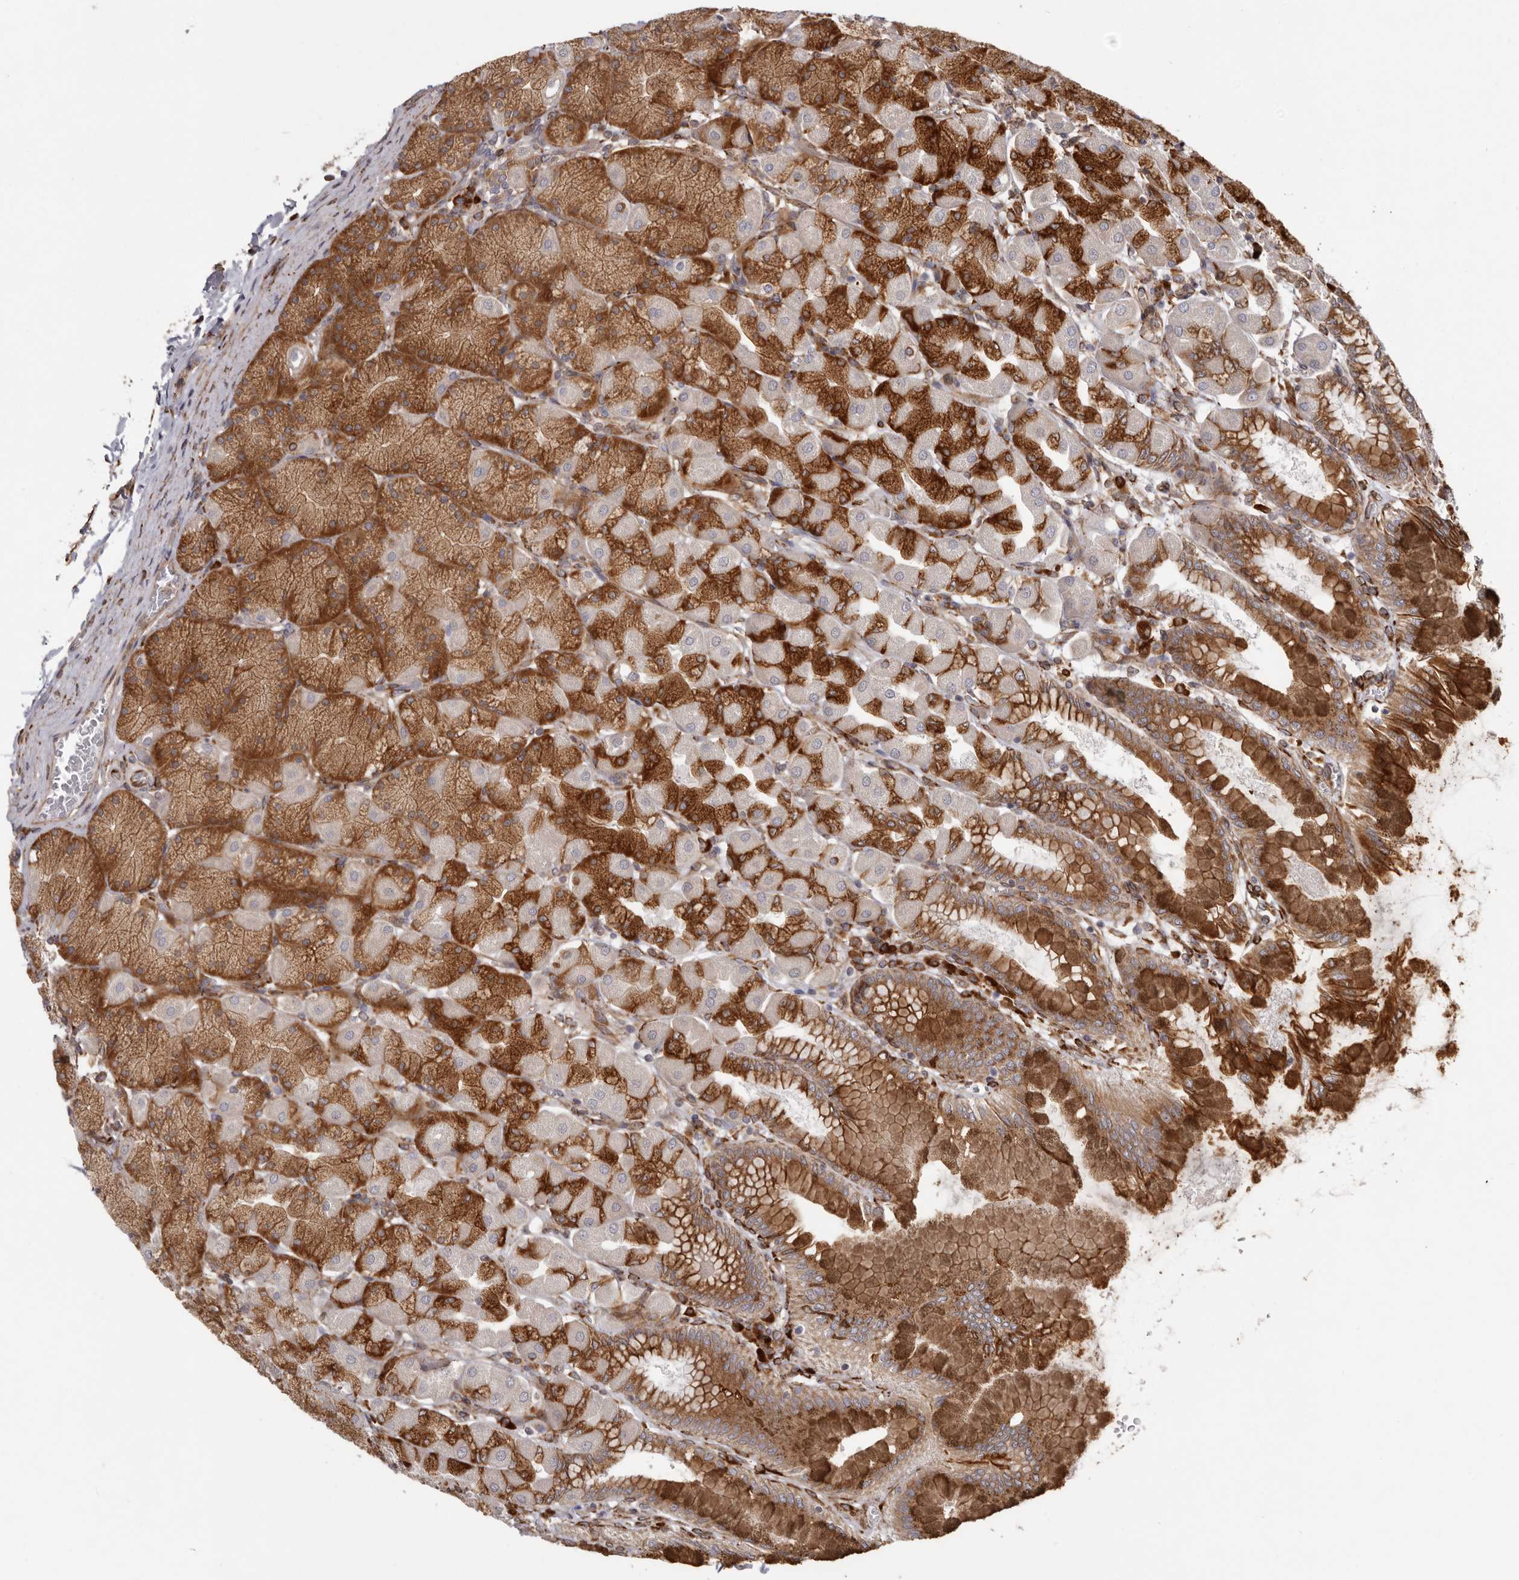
{"staining": {"intensity": "strong", "quantity": "25%-75%", "location": "cytoplasmic/membranous"}, "tissue": "stomach", "cell_type": "Glandular cells", "image_type": "normal", "snomed": [{"axis": "morphology", "description": "Normal tissue, NOS"}, {"axis": "topography", "description": "Stomach, upper"}], "caption": "Immunohistochemistry (IHC) (DAB) staining of benign stomach demonstrates strong cytoplasmic/membranous protein expression in about 25%-75% of glandular cells.", "gene": "WDTC1", "patient": {"sex": "female", "age": 56}}